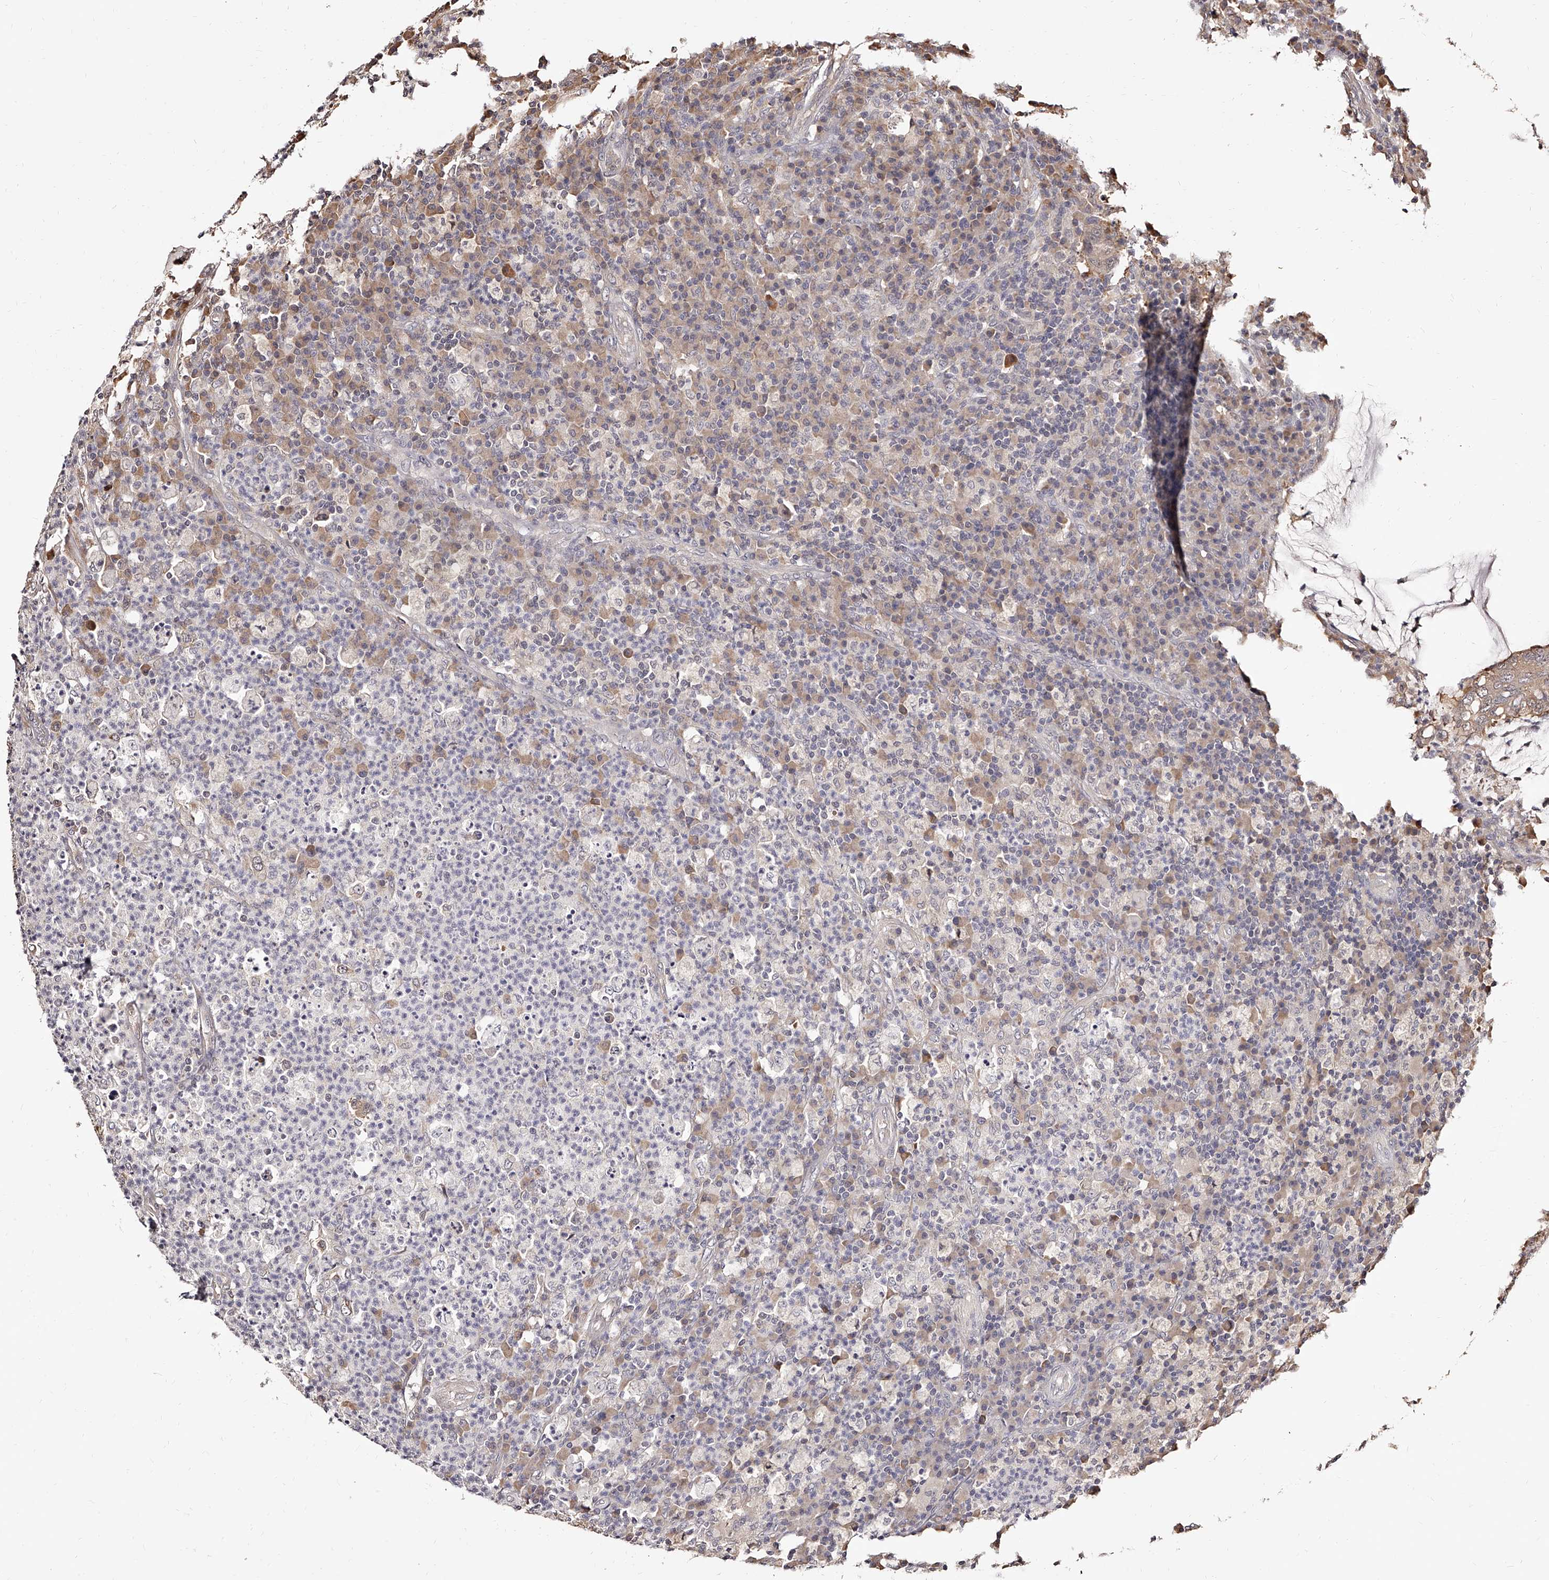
{"staining": {"intensity": "weak", "quantity": "25%-75%", "location": "cytoplasmic/membranous"}, "tissue": "colorectal cancer", "cell_type": "Tumor cells", "image_type": "cancer", "snomed": [{"axis": "morphology", "description": "Adenocarcinoma, NOS"}, {"axis": "topography", "description": "Colon"}], "caption": "A brown stain shows weak cytoplasmic/membranous expression of a protein in human adenocarcinoma (colorectal) tumor cells.", "gene": "ZNF582", "patient": {"sex": "male", "age": 83}}